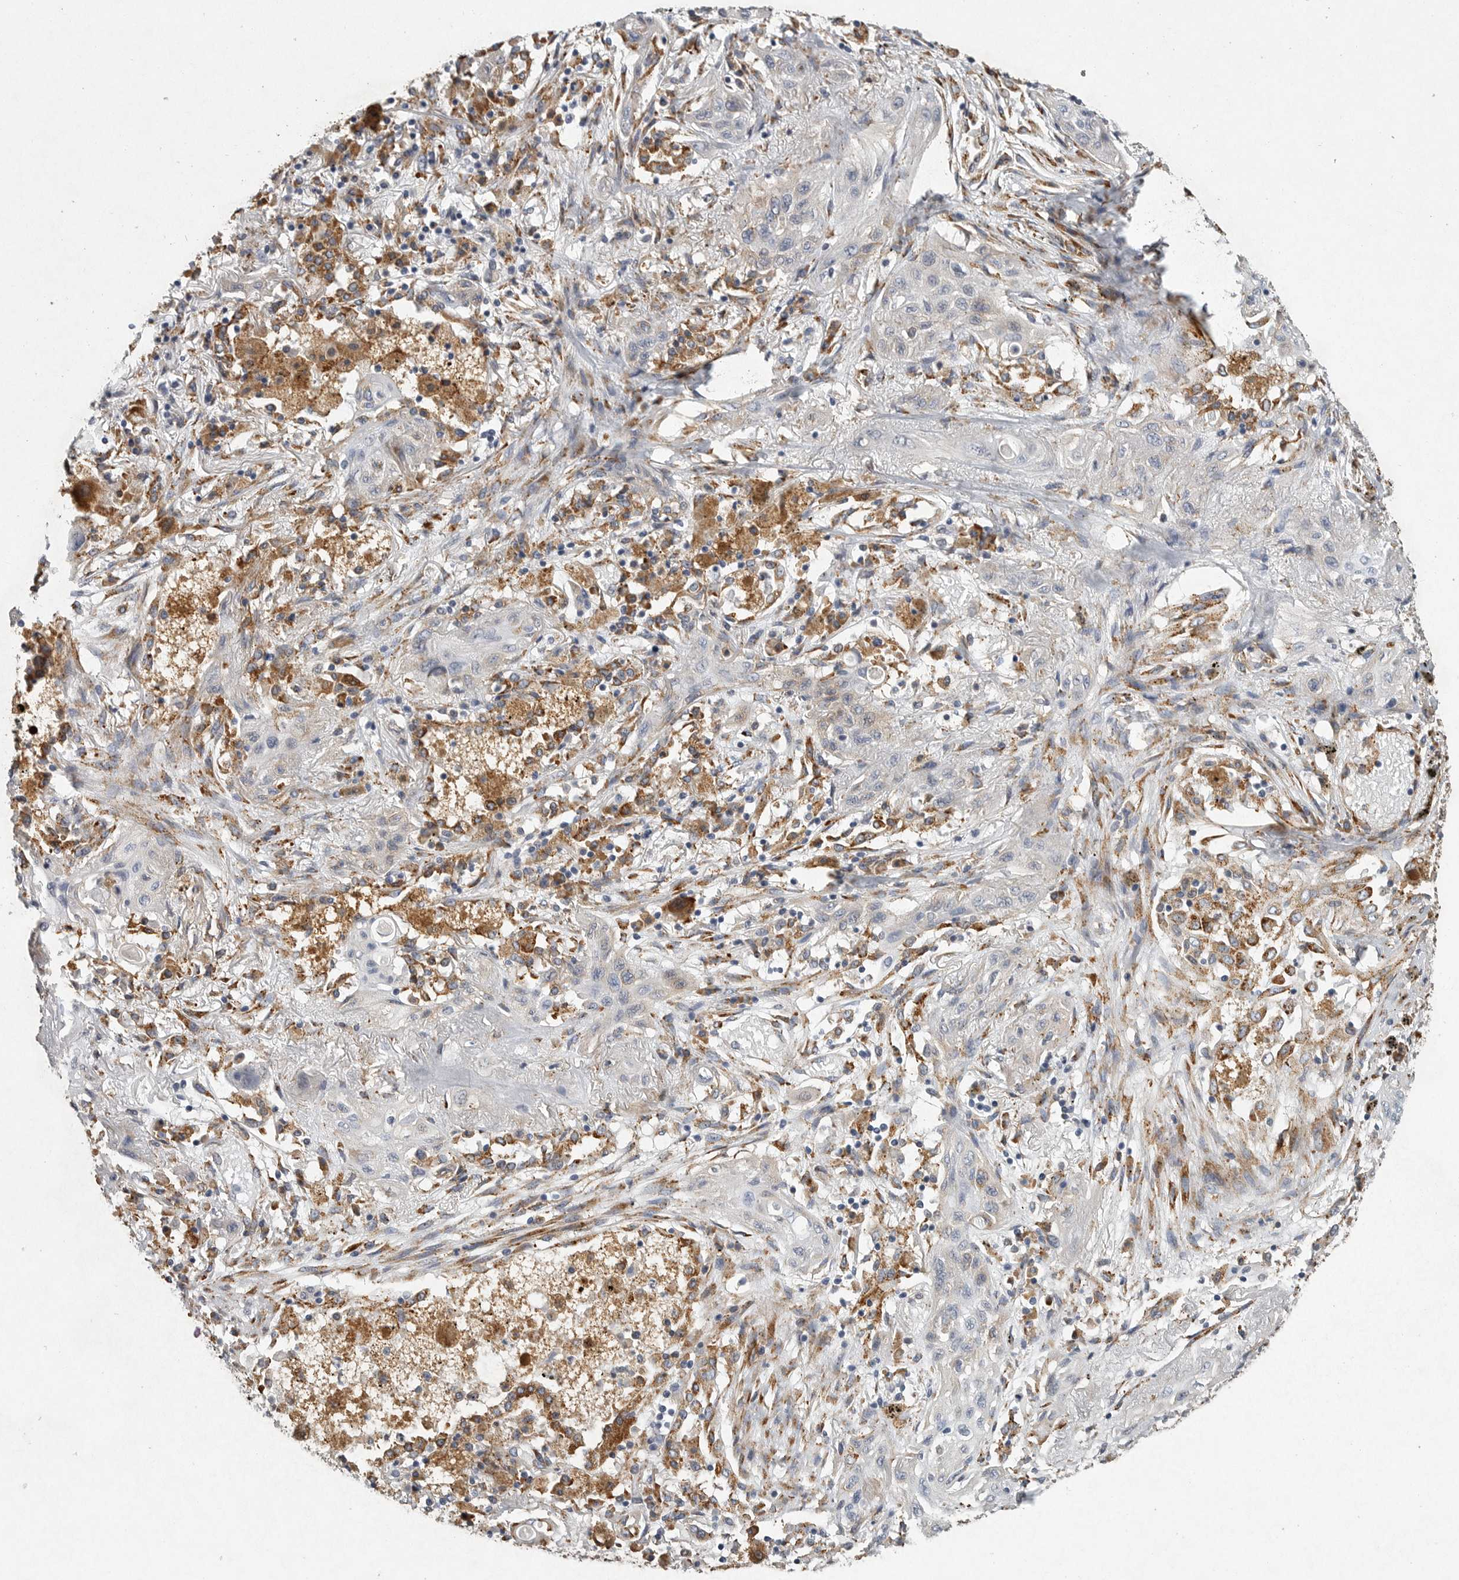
{"staining": {"intensity": "weak", "quantity": "<25%", "location": "cytoplasmic/membranous"}, "tissue": "lung cancer", "cell_type": "Tumor cells", "image_type": "cancer", "snomed": [{"axis": "morphology", "description": "Squamous cell carcinoma, NOS"}, {"axis": "topography", "description": "Lung"}], "caption": "IHC of human squamous cell carcinoma (lung) shows no positivity in tumor cells.", "gene": "MINPP1", "patient": {"sex": "female", "age": 47}}